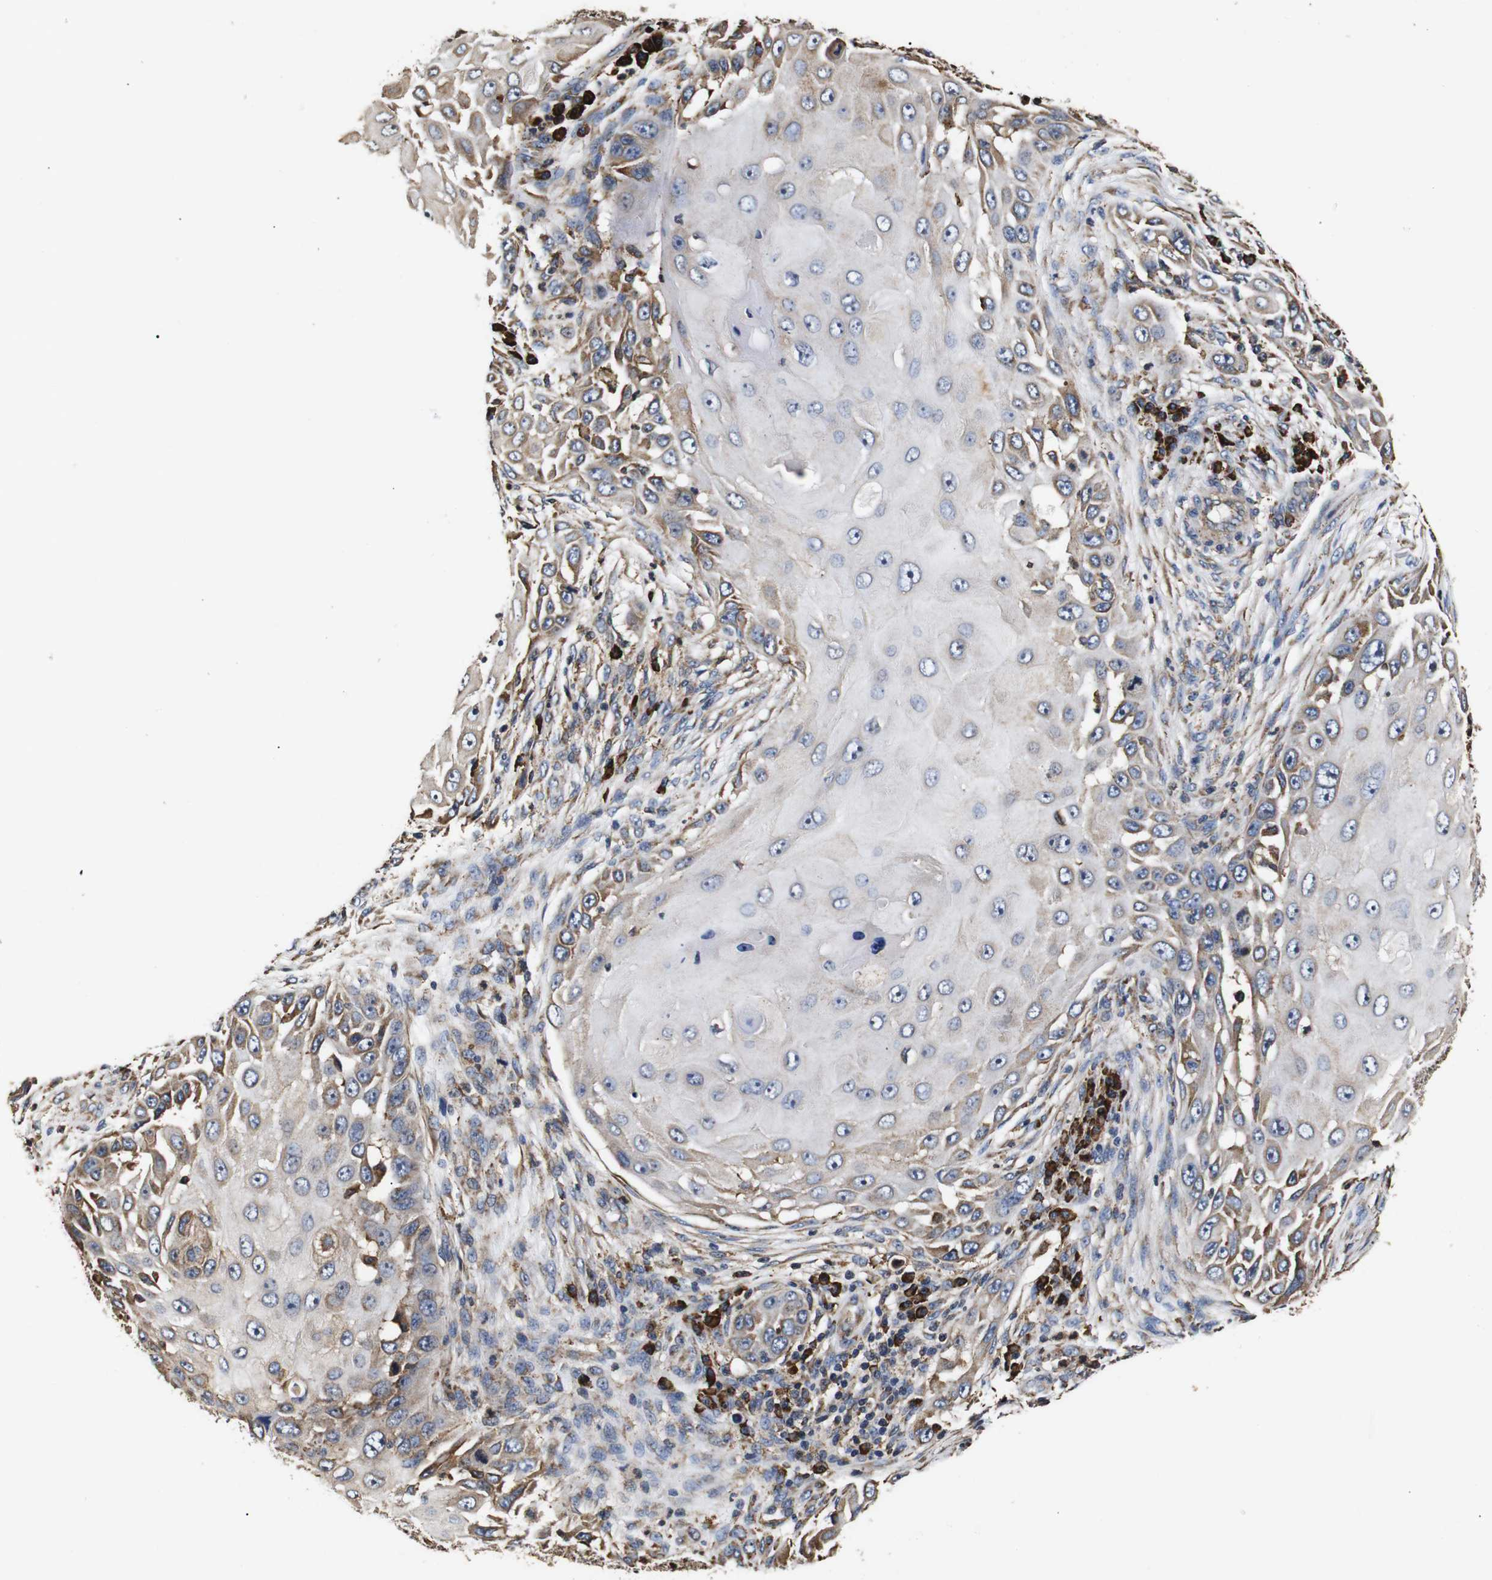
{"staining": {"intensity": "moderate", "quantity": "<25%", "location": "cytoplasmic/membranous"}, "tissue": "skin cancer", "cell_type": "Tumor cells", "image_type": "cancer", "snomed": [{"axis": "morphology", "description": "Squamous cell carcinoma, NOS"}, {"axis": "topography", "description": "Skin"}], "caption": "Immunohistochemistry of skin squamous cell carcinoma reveals low levels of moderate cytoplasmic/membranous staining in about <25% of tumor cells.", "gene": "HHIP", "patient": {"sex": "female", "age": 44}}